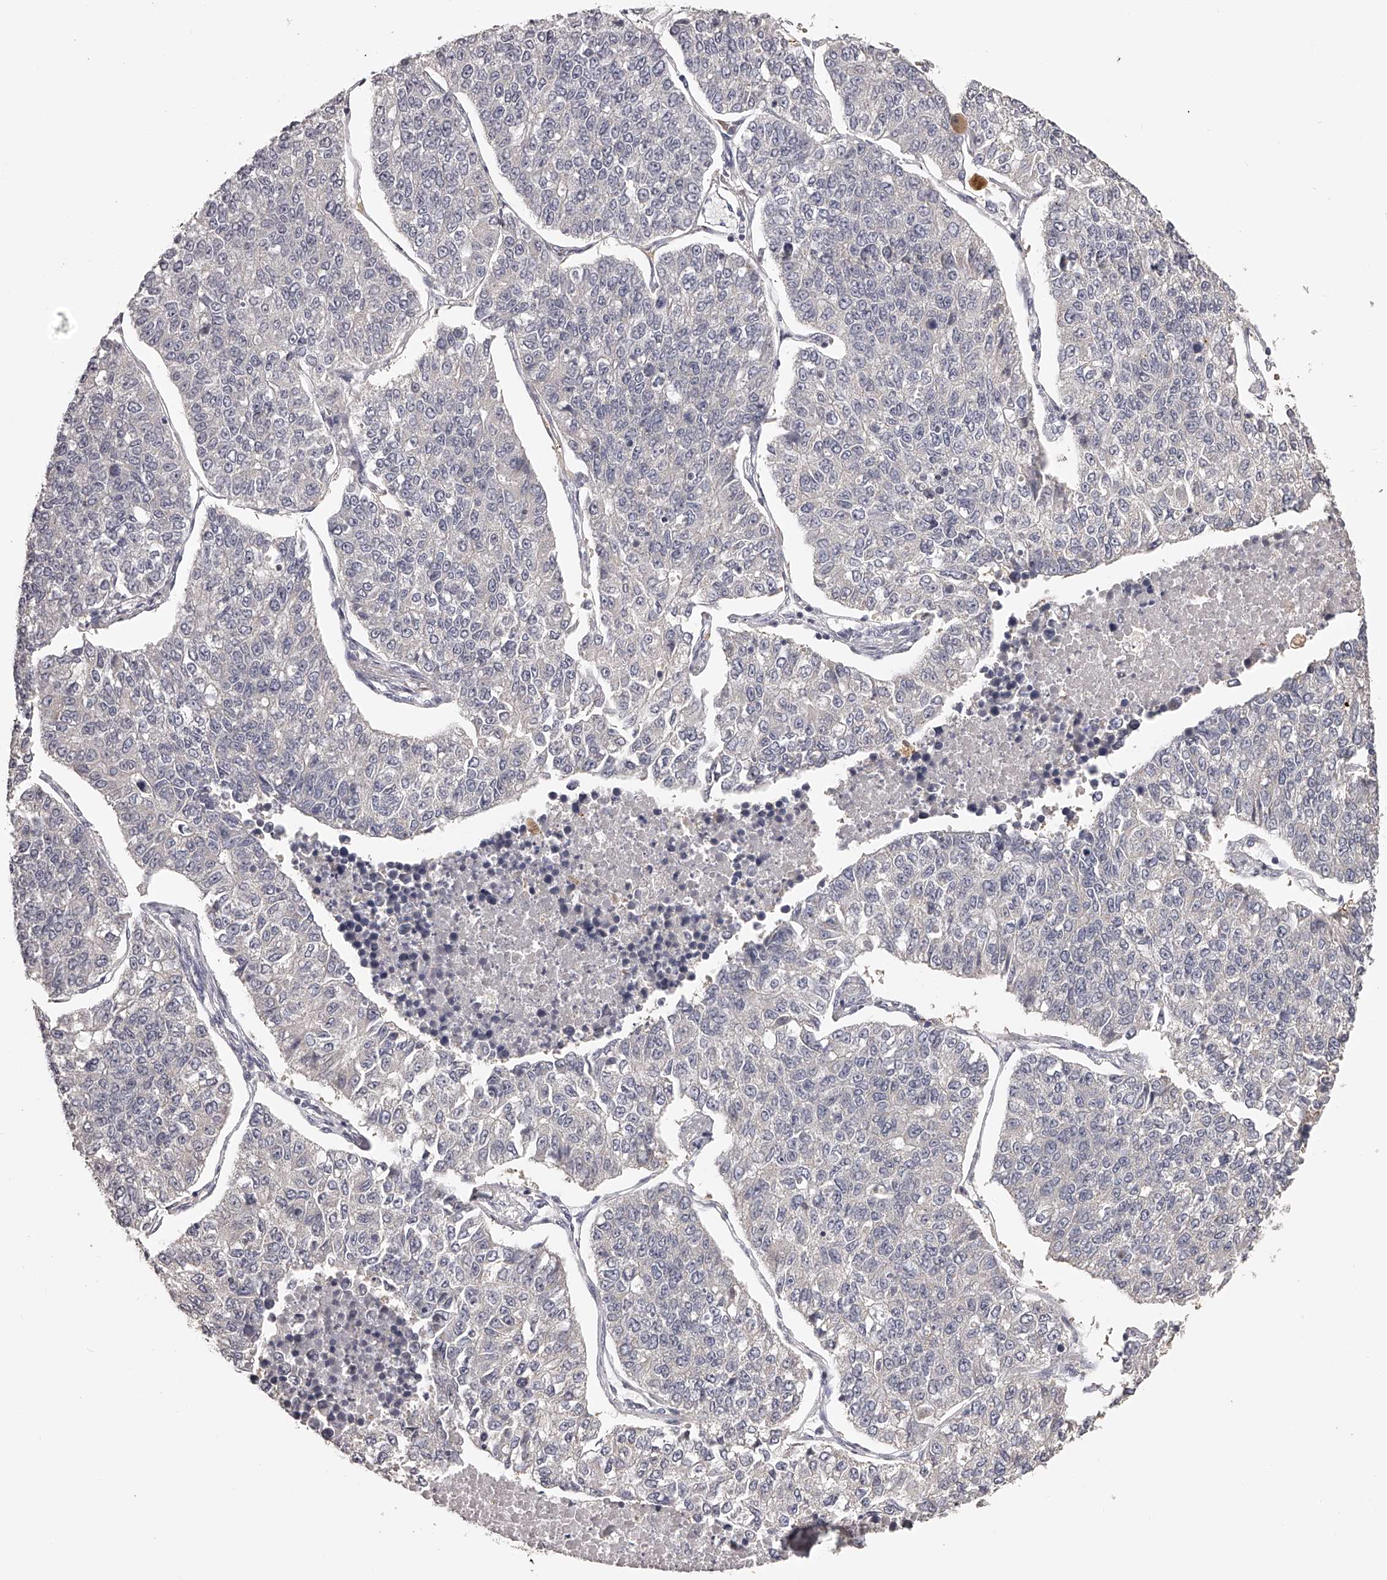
{"staining": {"intensity": "negative", "quantity": "none", "location": "none"}, "tissue": "lung cancer", "cell_type": "Tumor cells", "image_type": "cancer", "snomed": [{"axis": "morphology", "description": "Adenocarcinoma, NOS"}, {"axis": "topography", "description": "Lung"}], "caption": "Photomicrograph shows no protein expression in tumor cells of lung cancer (adenocarcinoma) tissue. (Stains: DAB immunohistochemistry (IHC) with hematoxylin counter stain, Microscopy: brightfield microscopy at high magnification).", "gene": "TNN", "patient": {"sex": "male", "age": 49}}